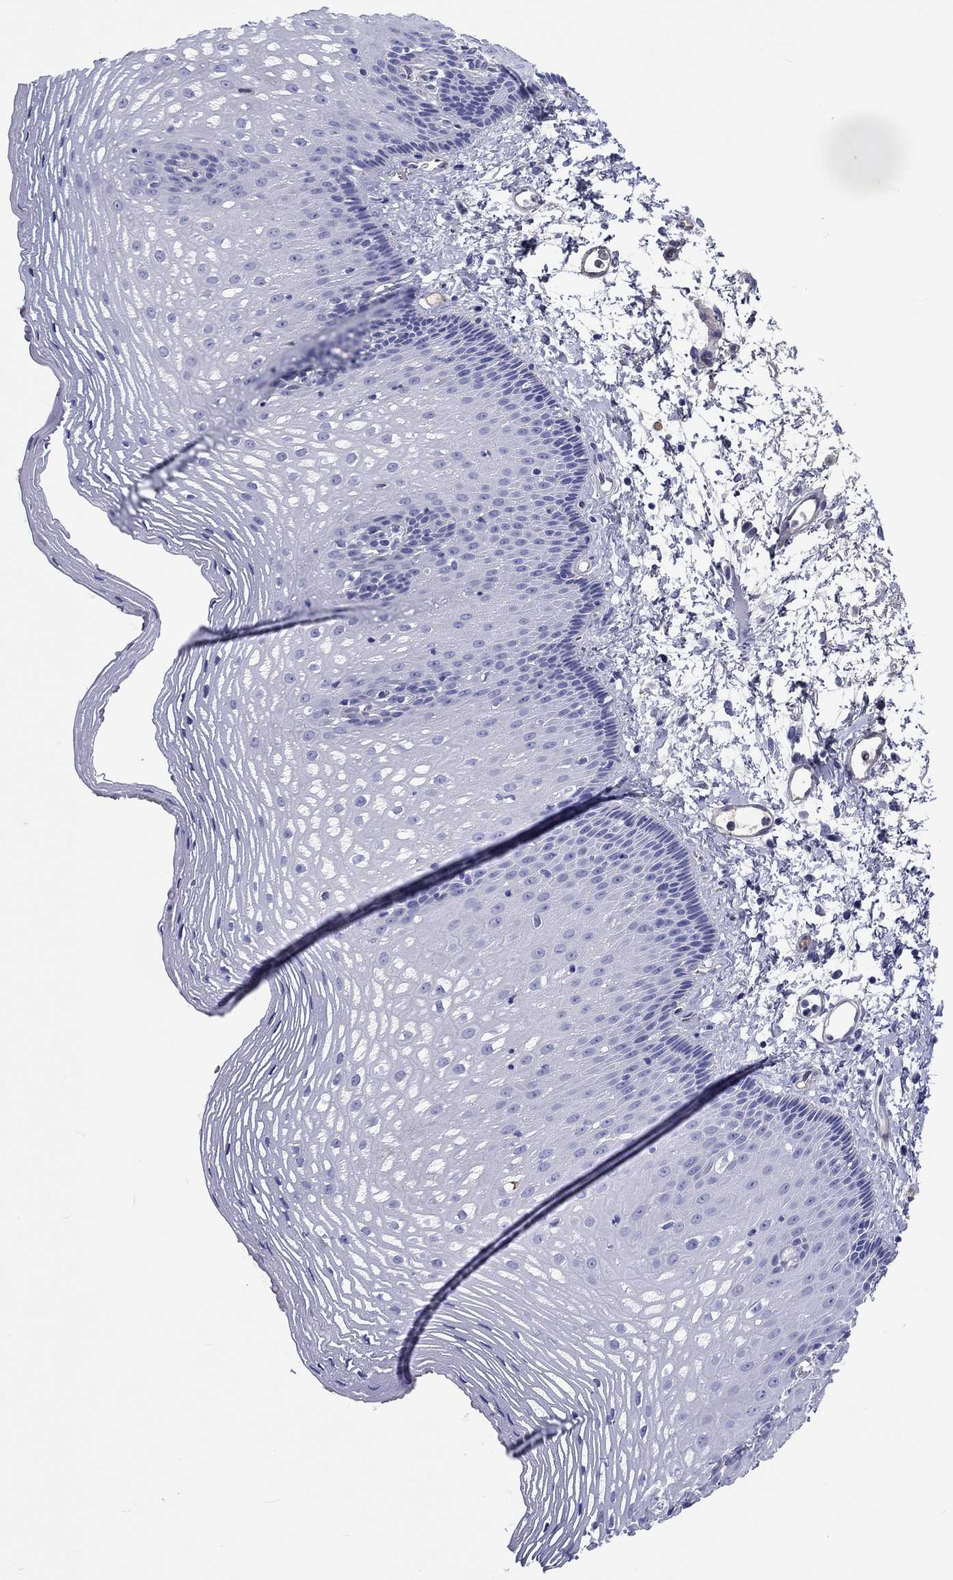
{"staining": {"intensity": "negative", "quantity": "none", "location": "none"}, "tissue": "esophagus", "cell_type": "Squamous epithelial cells", "image_type": "normal", "snomed": [{"axis": "morphology", "description": "Normal tissue, NOS"}, {"axis": "topography", "description": "Esophagus"}], "caption": "DAB (3,3'-diaminobenzidine) immunohistochemical staining of unremarkable human esophagus reveals no significant staining in squamous epithelial cells.", "gene": "CDY1B", "patient": {"sex": "male", "age": 76}}